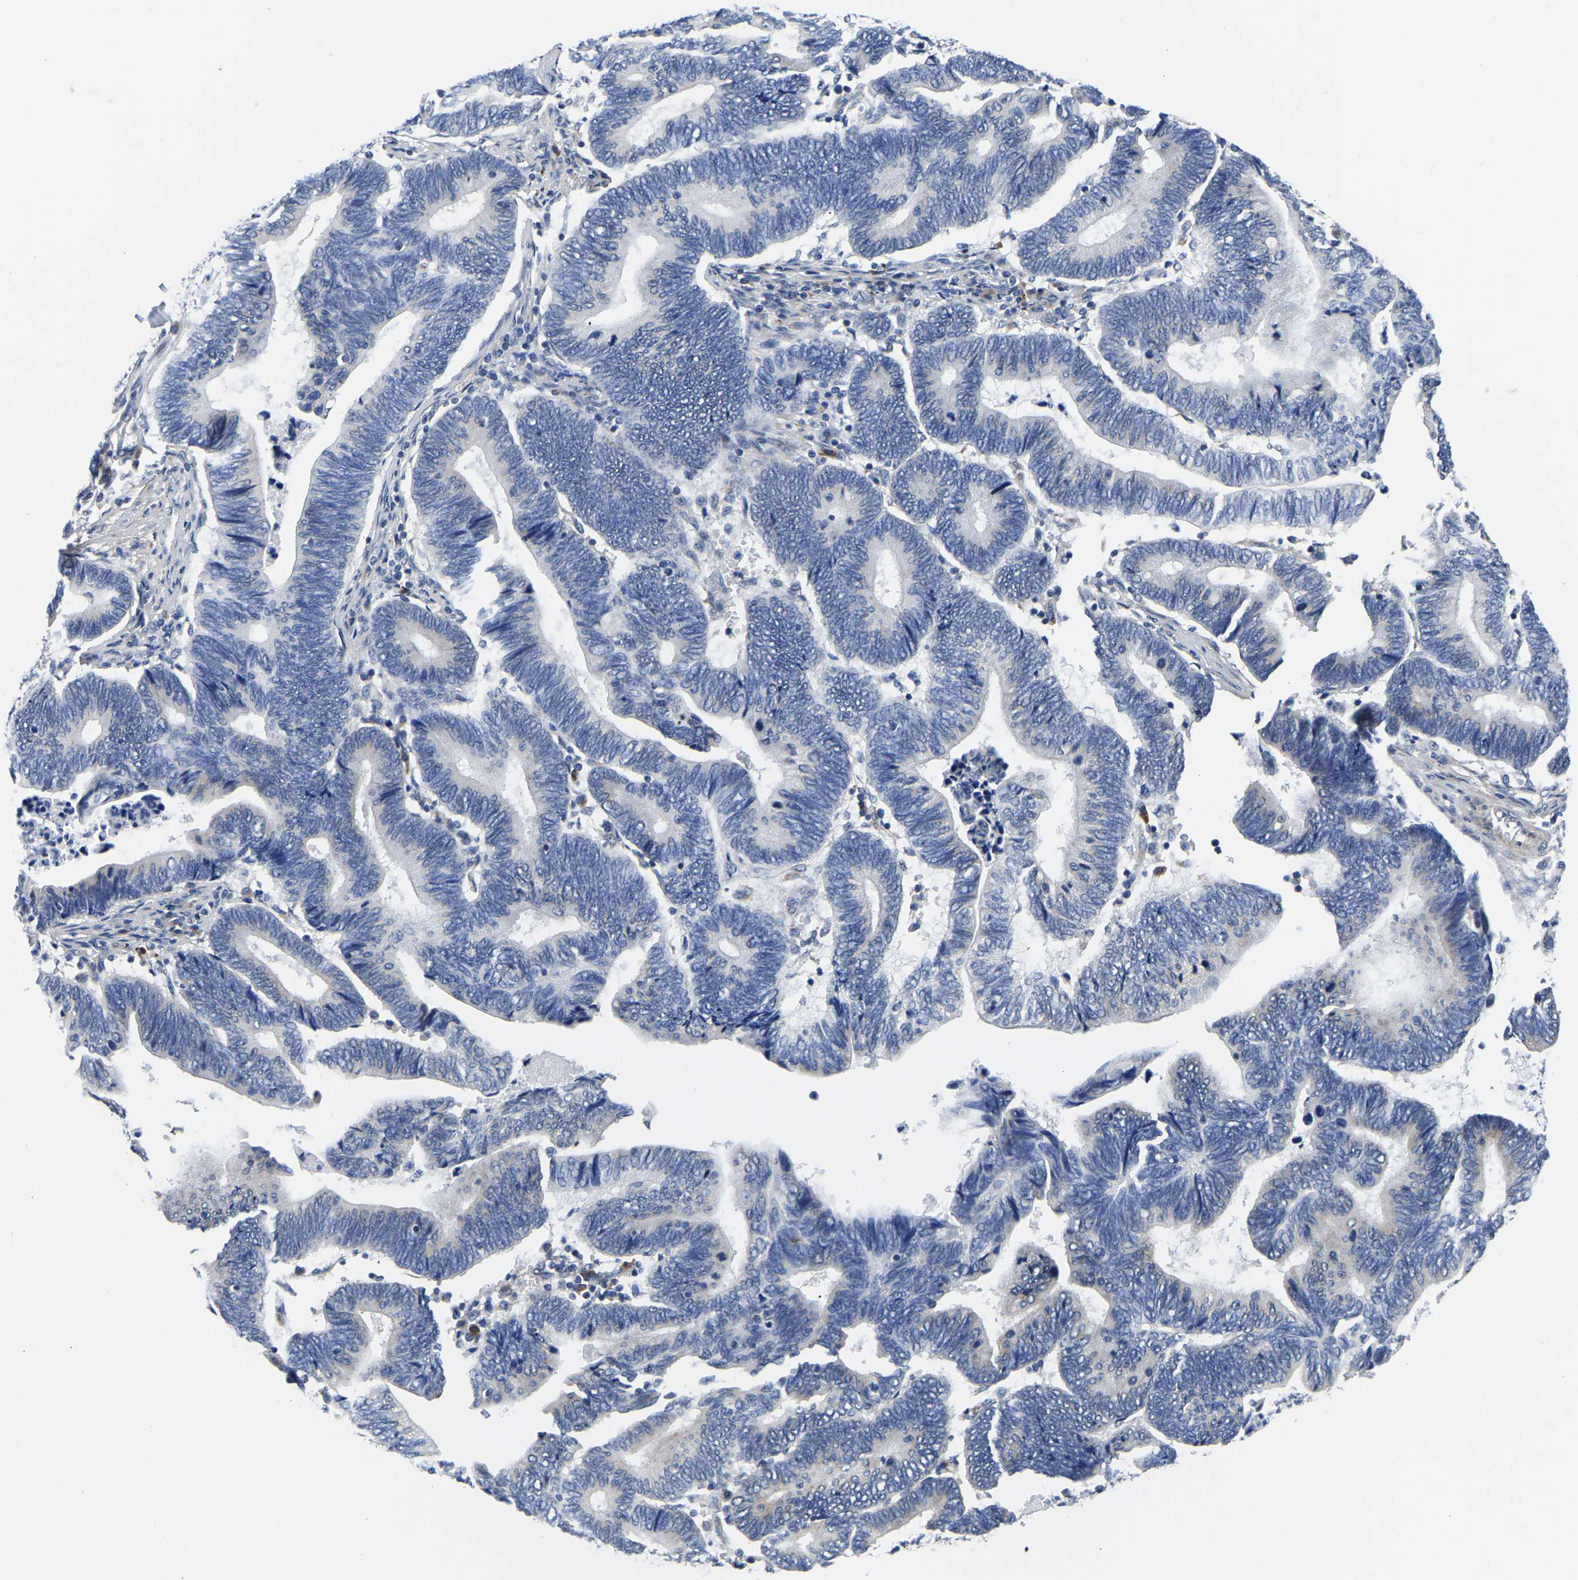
{"staining": {"intensity": "negative", "quantity": "none", "location": "none"}, "tissue": "pancreatic cancer", "cell_type": "Tumor cells", "image_type": "cancer", "snomed": [{"axis": "morphology", "description": "Adenocarcinoma, NOS"}, {"axis": "topography", "description": "Pancreas"}], "caption": "Pancreatic adenocarcinoma was stained to show a protein in brown. There is no significant expression in tumor cells. The staining is performed using DAB (3,3'-diaminobenzidine) brown chromogen with nuclei counter-stained in using hematoxylin.", "gene": "PDLIM7", "patient": {"sex": "female", "age": 70}}